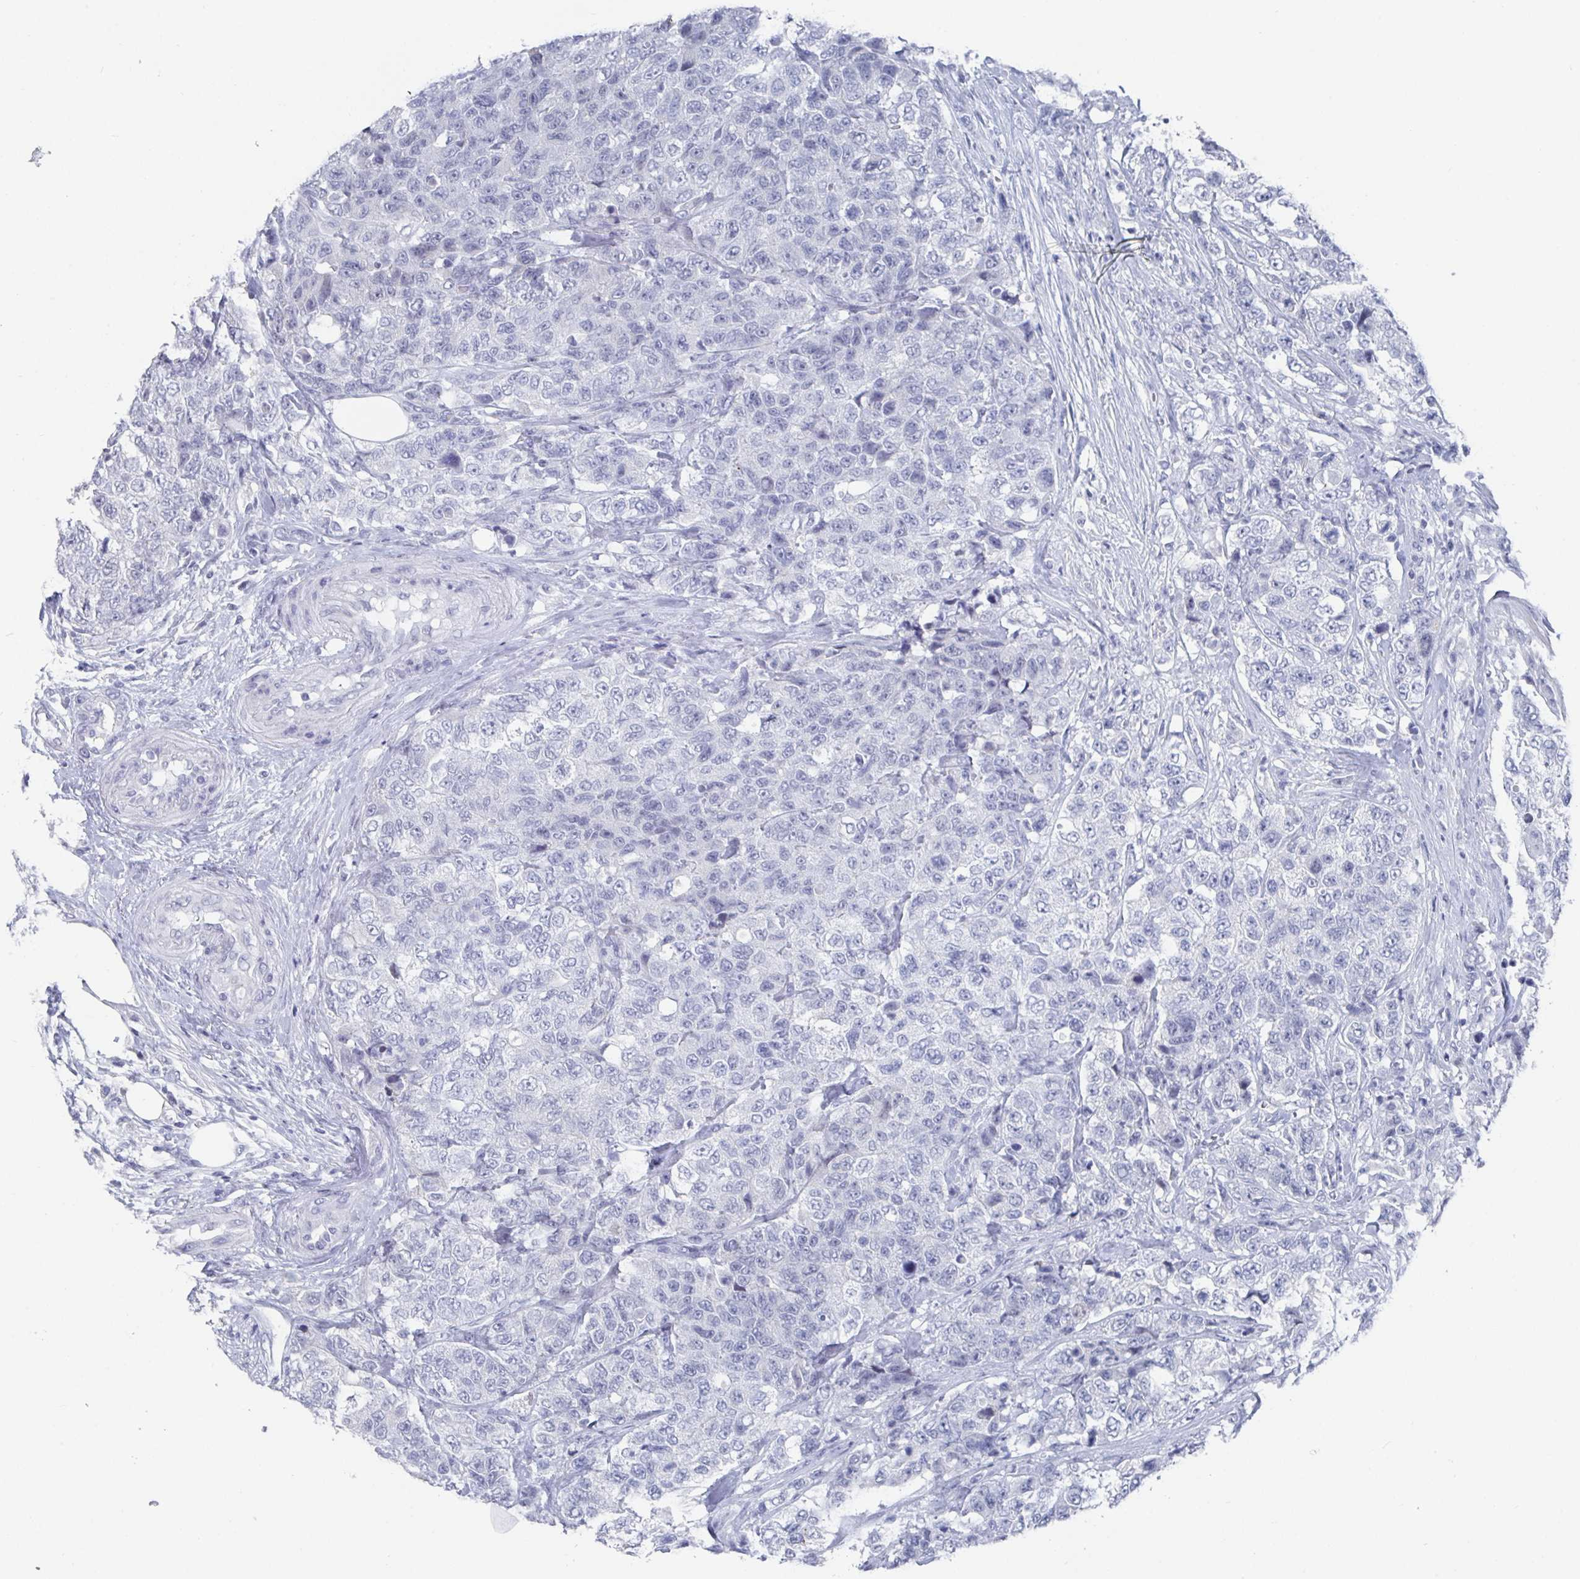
{"staining": {"intensity": "negative", "quantity": "none", "location": "none"}, "tissue": "urothelial cancer", "cell_type": "Tumor cells", "image_type": "cancer", "snomed": [{"axis": "morphology", "description": "Urothelial carcinoma, High grade"}, {"axis": "topography", "description": "Urinary bladder"}], "caption": "An image of human urothelial carcinoma (high-grade) is negative for staining in tumor cells. (Stains: DAB immunohistochemistry (IHC) with hematoxylin counter stain, Microscopy: brightfield microscopy at high magnification).", "gene": "CAMKV", "patient": {"sex": "female", "age": 78}}